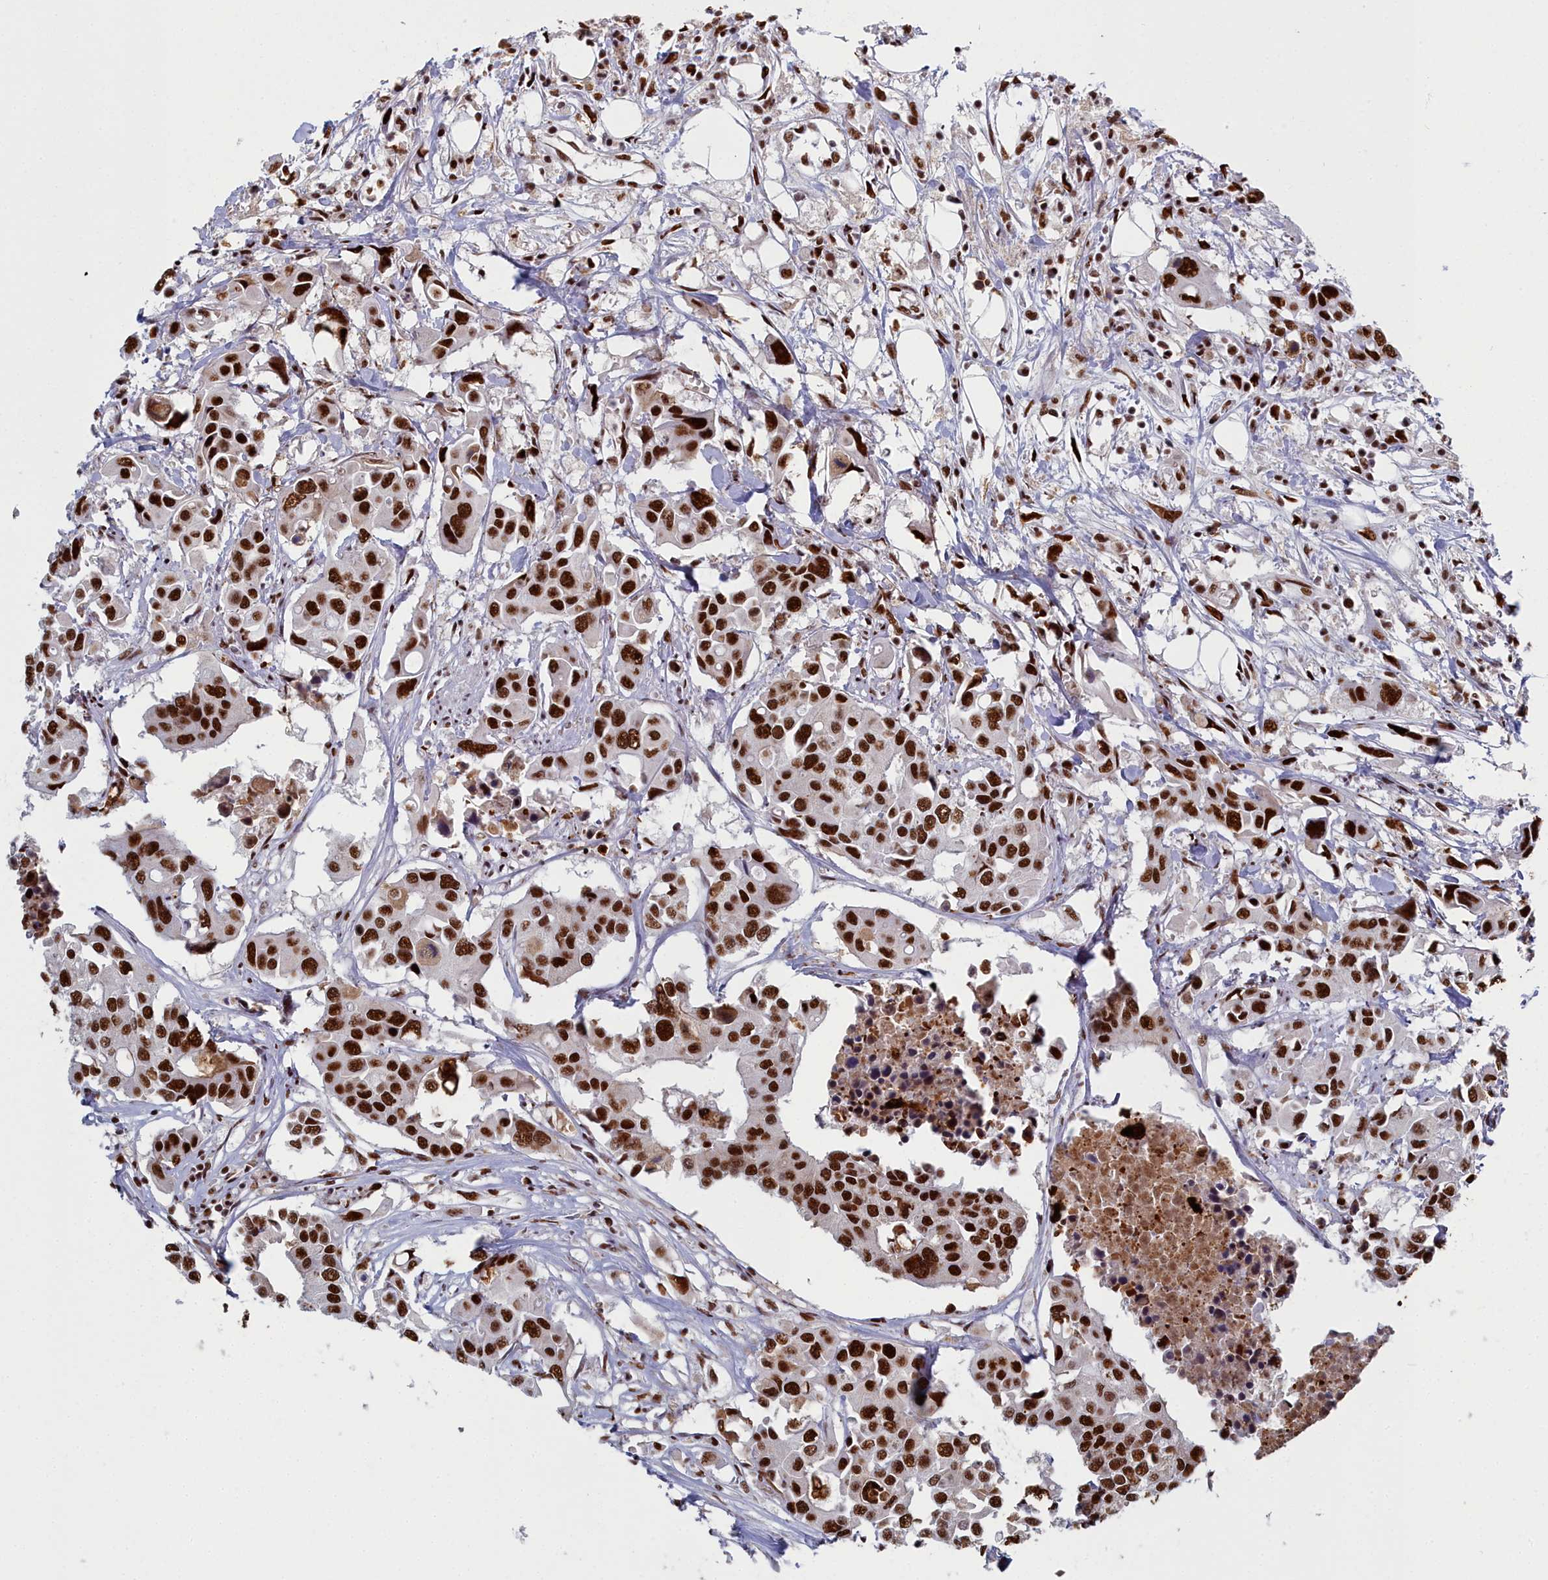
{"staining": {"intensity": "strong", "quantity": ">75%", "location": "nuclear"}, "tissue": "colorectal cancer", "cell_type": "Tumor cells", "image_type": "cancer", "snomed": [{"axis": "morphology", "description": "Adenocarcinoma, NOS"}, {"axis": "topography", "description": "Colon"}], "caption": "Immunohistochemical staining of colorectal adenocarcinoma exhibits strong nuclear protein expression in approximately >75% of tumor cells. Immunohistochemistry (ihc) stains the protein in brown and the nuclei are stained blue.", "gene": "SF3B3", "patient": {"sex": "male", "age": 77}}